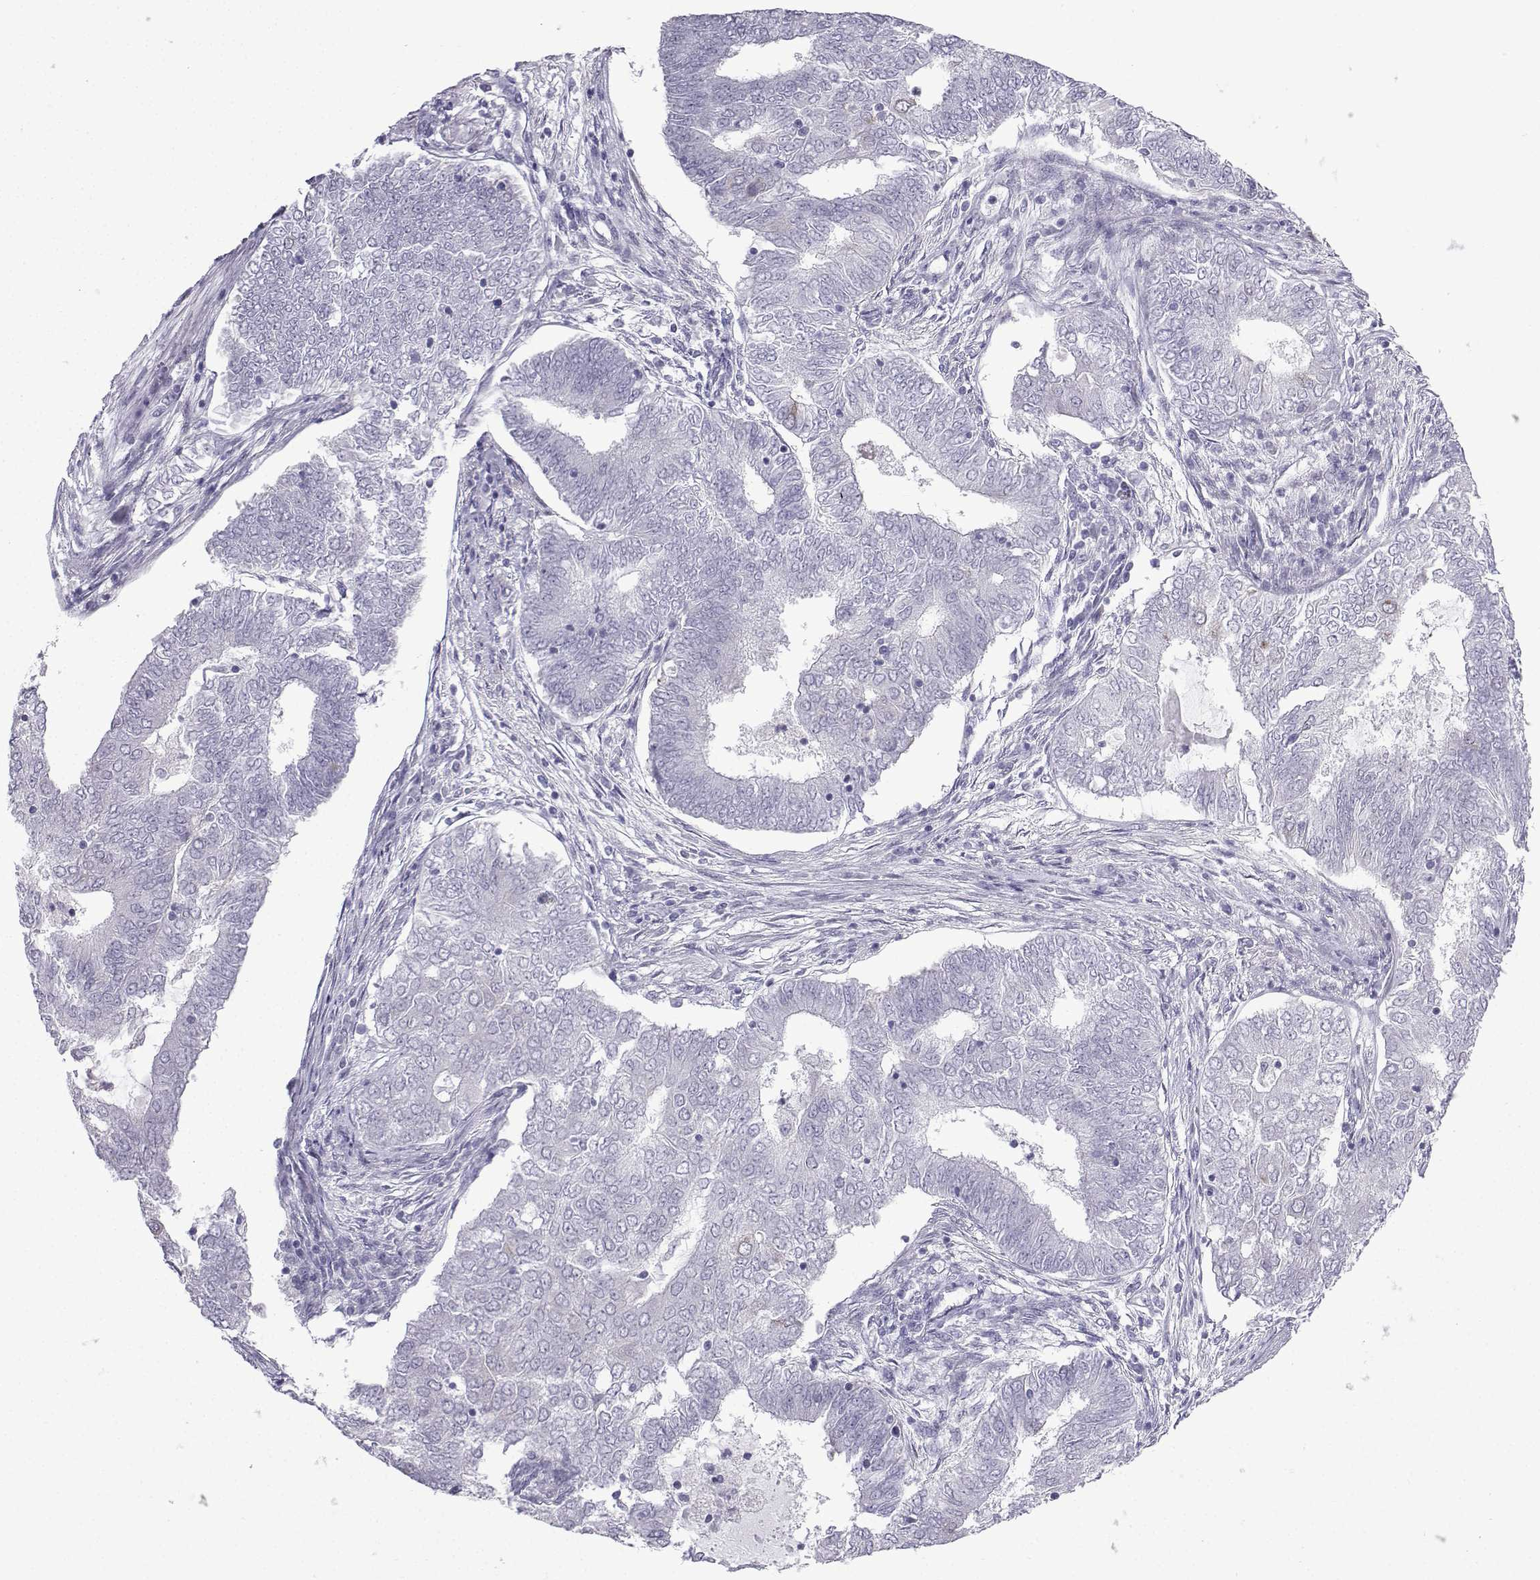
{"staining": {"intensity": "negative", "quantity": "none", "location": "none"}, "tissue": "endometrial cancer", "cell_type": "Tumor cells", "image_type": "cancer", "snomed": [{"axis": "morphology", "description": "Adenocarcinoma, NOS"}, {"axis": "topography", "description": "Endometrium"}], "caption": "Tumor cells are negative for protein expression in human endometrial adenocarcinoma.", "gene": "CFAP53", "patient": {"sex": "female", "age": 62}}